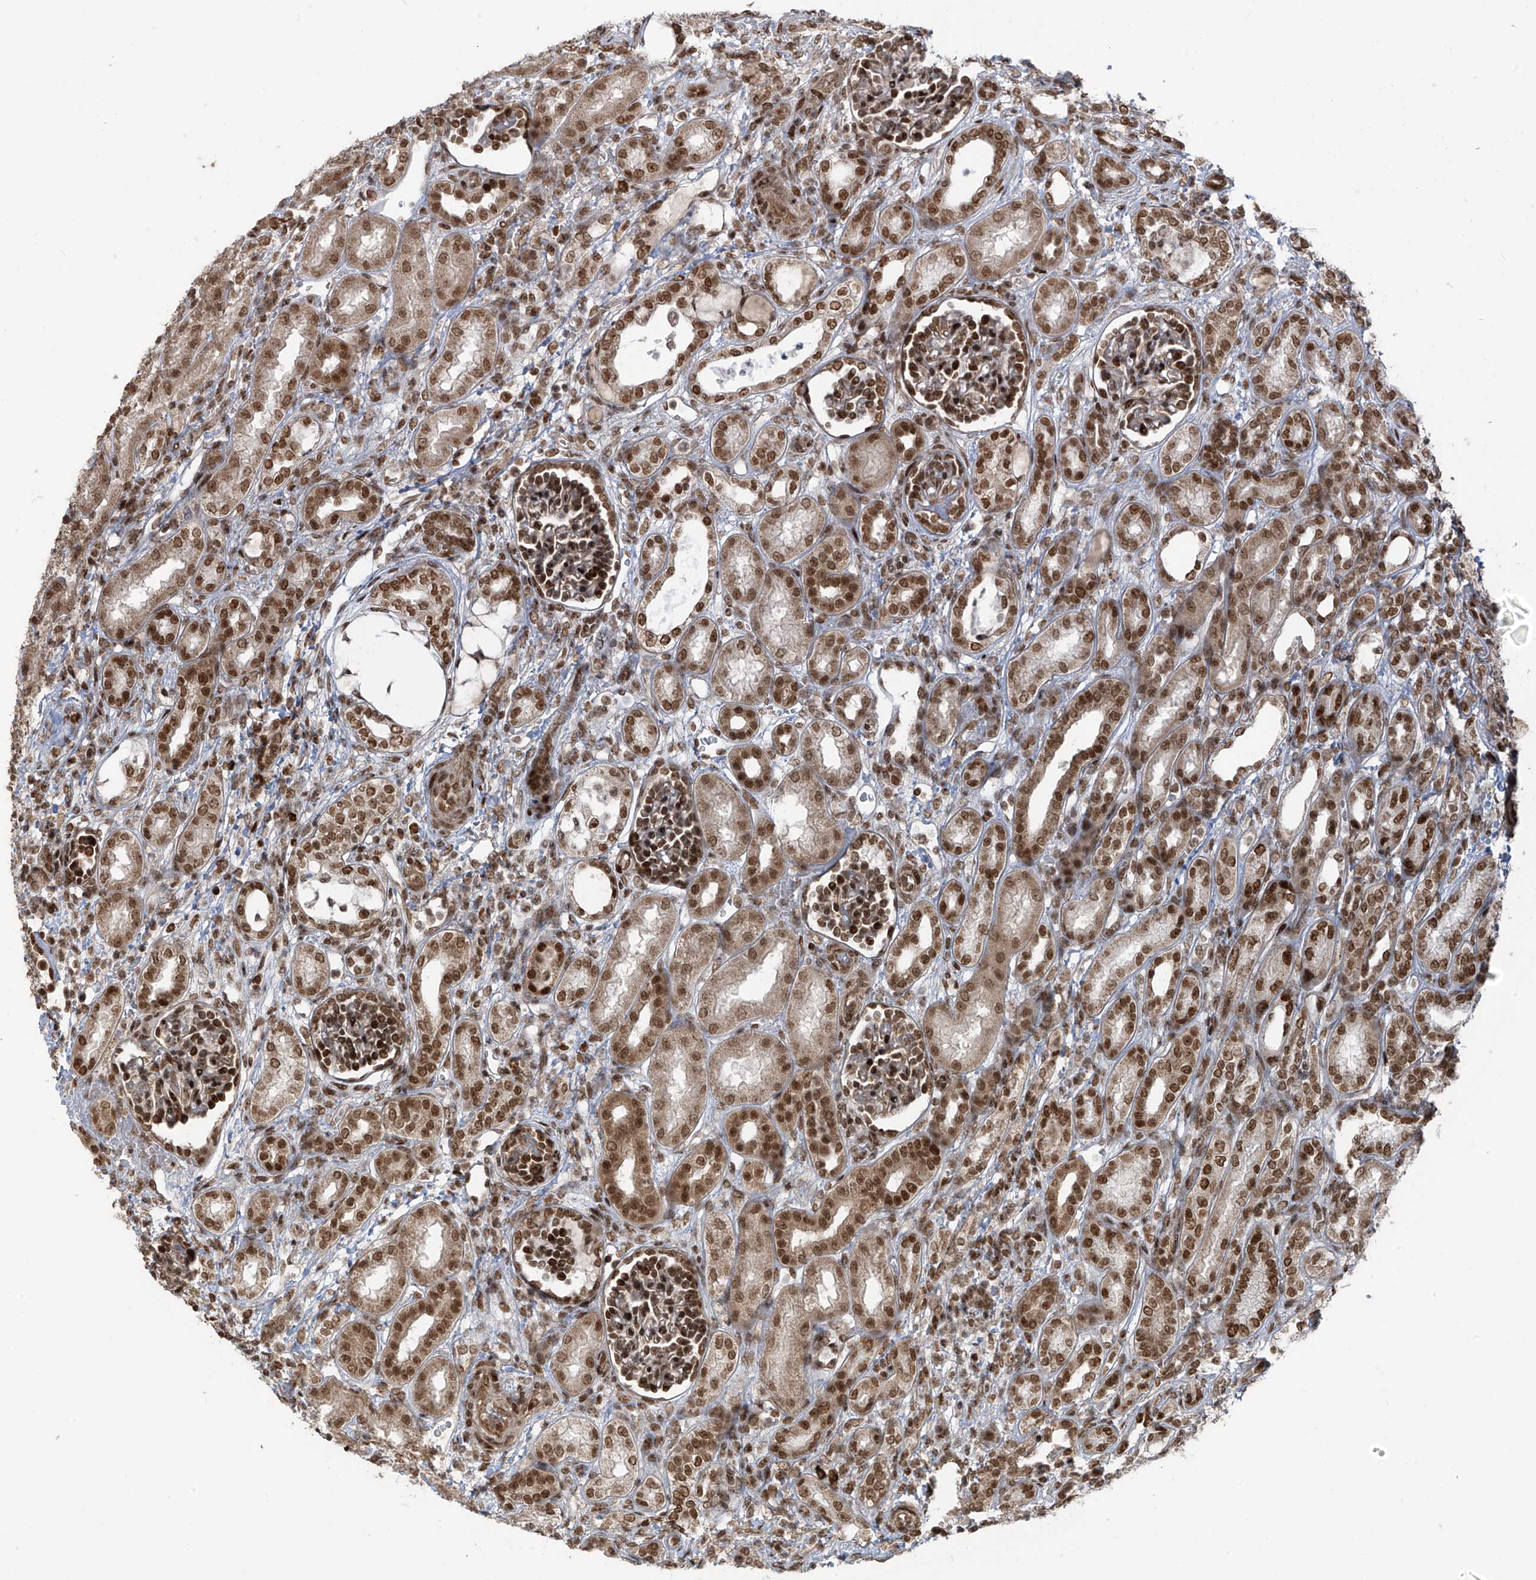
{"staining": {"intensity": "strong", "quantity": ">75%", "location": "nuclear"}, "tissue": "kidney", "cell_type": "Cells in glomeruli", "image_type": "normal", "snomed": [{"axis": "morphology", "description": "Normal tissue, NOS"}, {"axis": "morphology", "description": "Neoplasm, malignant, NOS"}, {"axis": "topography", "description": "Kidney"}], "caption": "The photomicrograph demonstrates staining of normal kidney, revealing strong nuclear protein staining (brown color) within cells in glomeruli.", "gene": "ARHGEF3", "patient": {"sex": "female", "age": 1}}